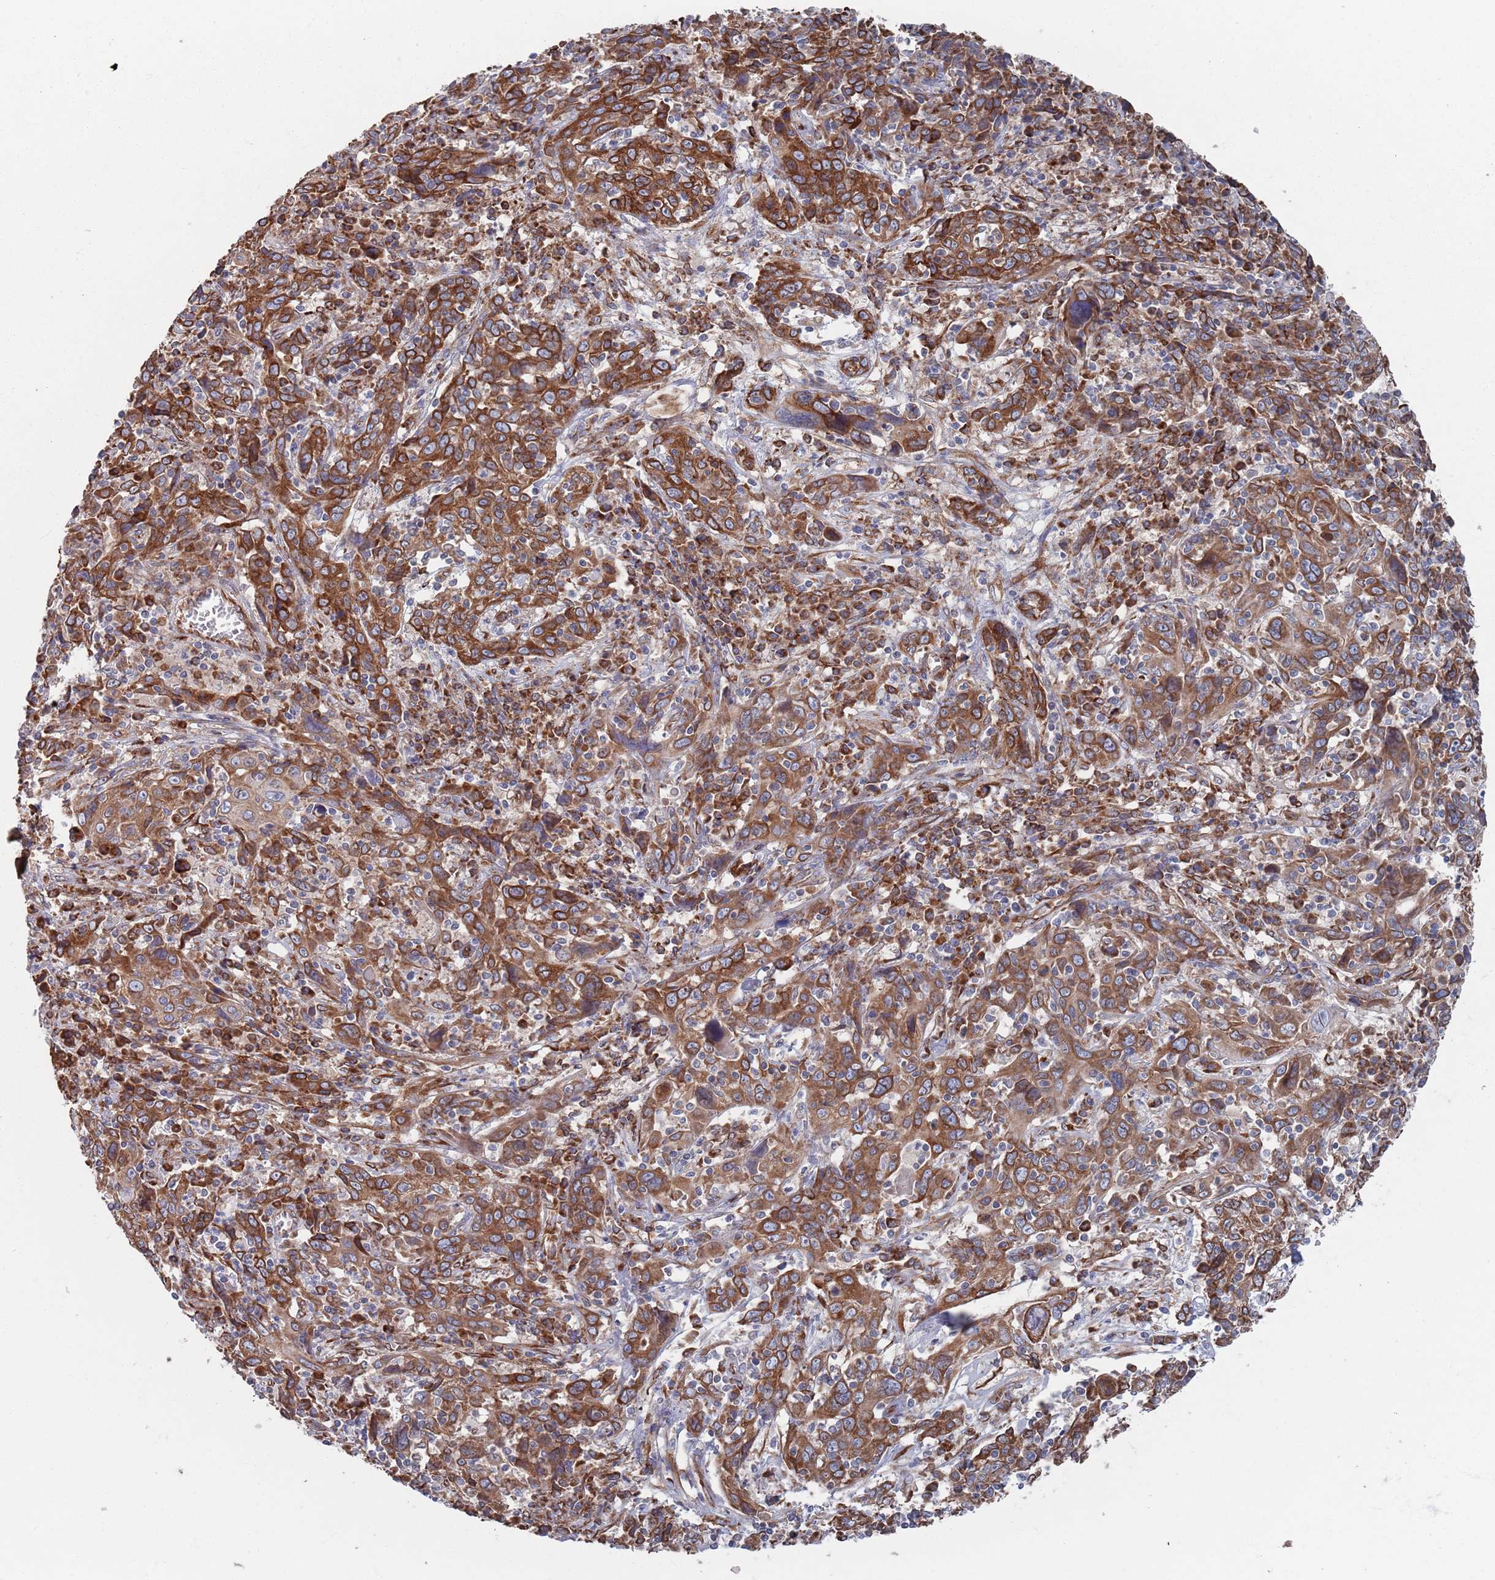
{"staining": {"intensity": "strong", "quantity": "25%-75%", "location": "cytoplasmic/membranous"}, "tissue": "cervical cancer", "cell_type": "Tumor cells", "image_type": "cancer", "snomed": [{"axis": "morphology", "description": "Squamous cell carcinoma, NOS"}, {"axis": "topography", "description": "Cervix"}], "caption": "IHC (DAB) staining of cervical cancer displays strong cytoplasmic/membranous protein expression in approximately 25%-75% of tumor cells.", "gene": "CCDC106", "patient": {"sex": "female", "age": 46}}